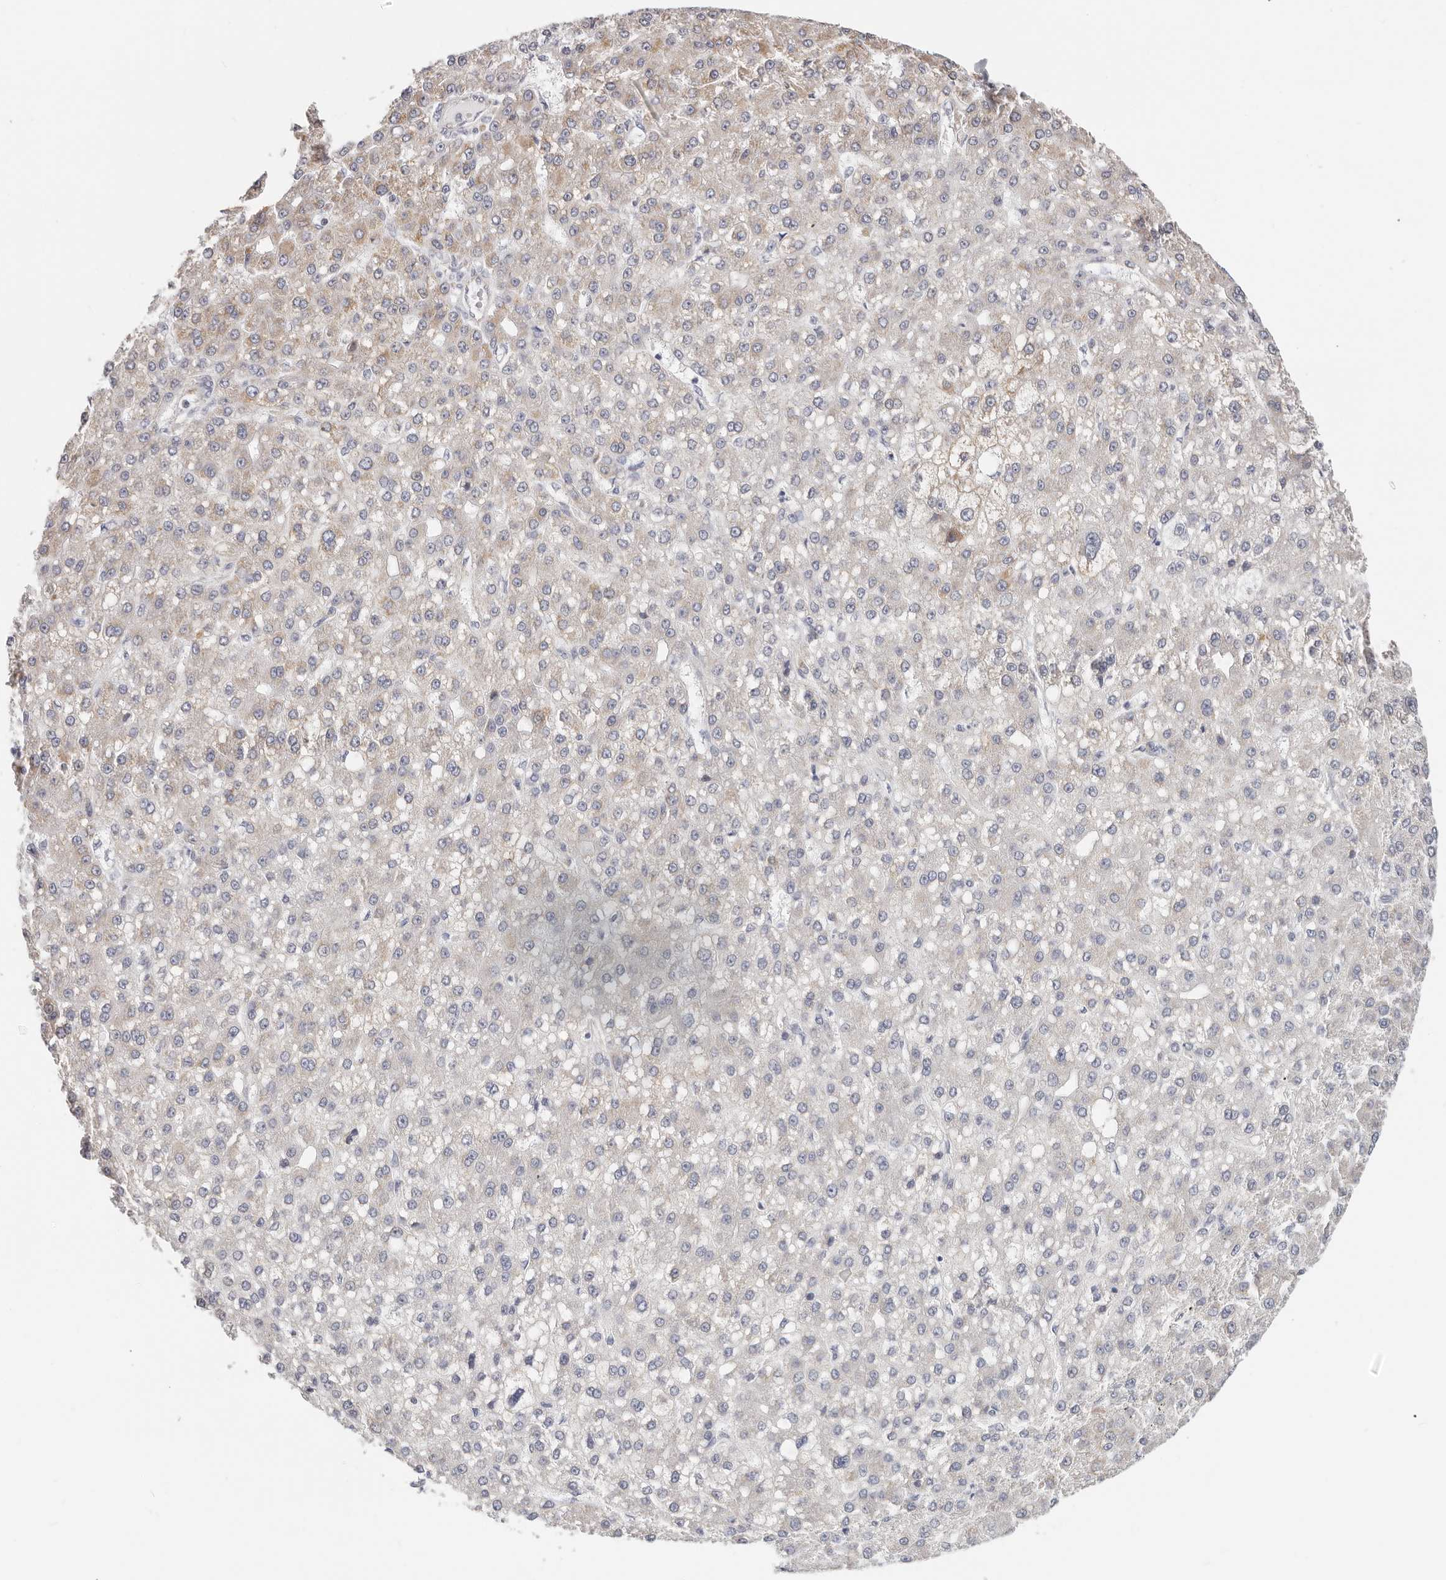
{"staining": {"intensity": "moderate", "quantity": "<25%", "location": "cytoplasmic/membranous"}, "tissue": "liver cancer", "cell_type": "Tumor cells", "image_type": "cancer", "snomed": [{"axis": "morphology", "description": "Carcinoma, Hepatocellular, NOS"}, {"axis": "topography", "description": "Liver"}], "caption": "Human liver hepatocellular carcinoma stained for a protein (brown) exhibits moderate cytoplasmic/membranous positive staining in approximately <25% of tumor cells.", "gene": "AFDN", "patient": {"sex": "male", "age": 67}}